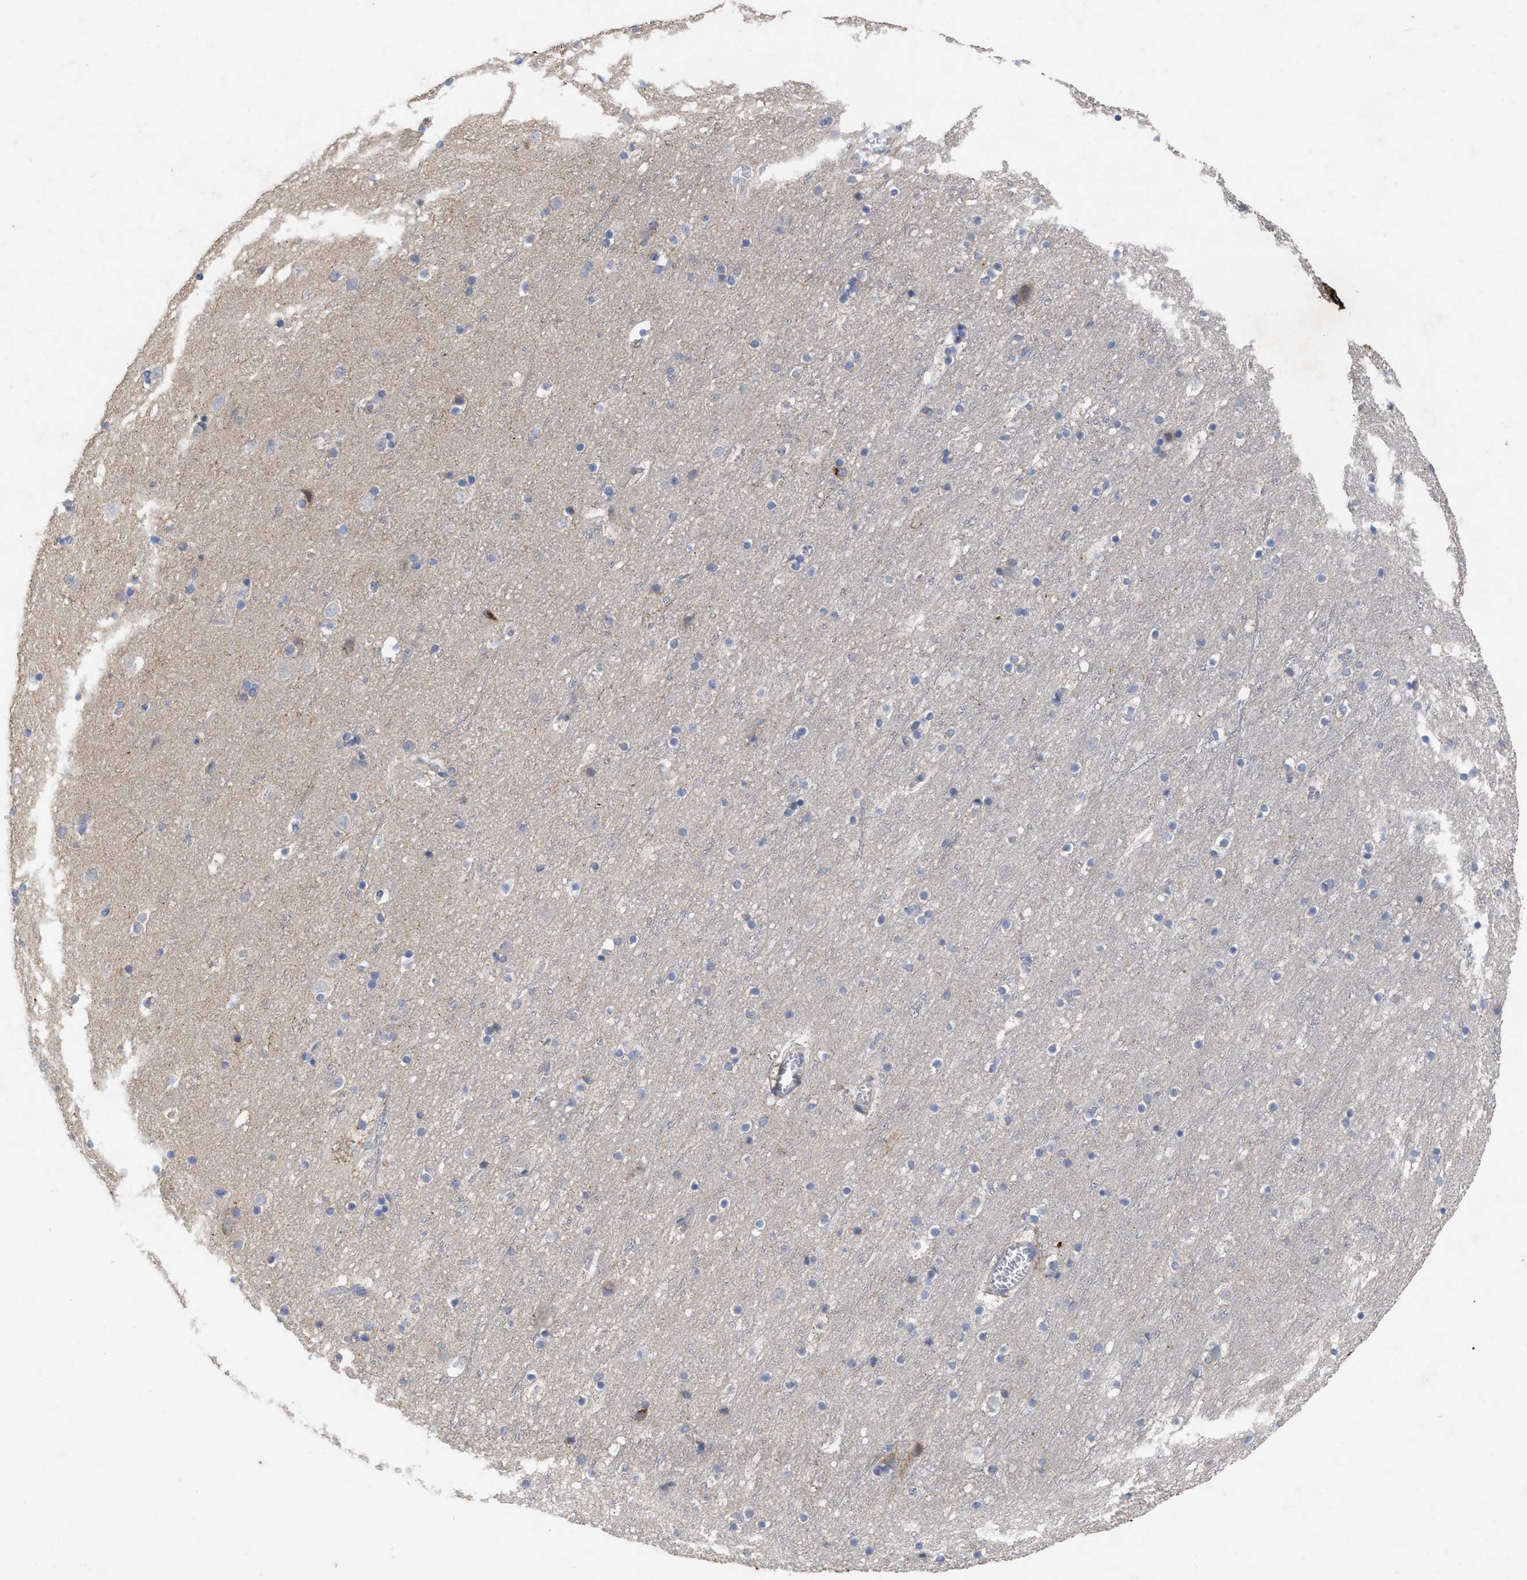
{"staining": {"intensity": "negative", "quantity": "none", "location": "none"}, "tissue": "cerebral cortex", "cell_type": "Endothelial cells", "image_type": "normal", "snomed": [{"axis": "morphology", "description": "Normal tissue, NOS"}, {"axis": "topography", "description": "Cerebral cortex"}], "caption": "The image displays no staining of endothelial cells in benign cerebral cortex.", "gene": "VIP", "patient": {"sex": "male", "age": 45}}